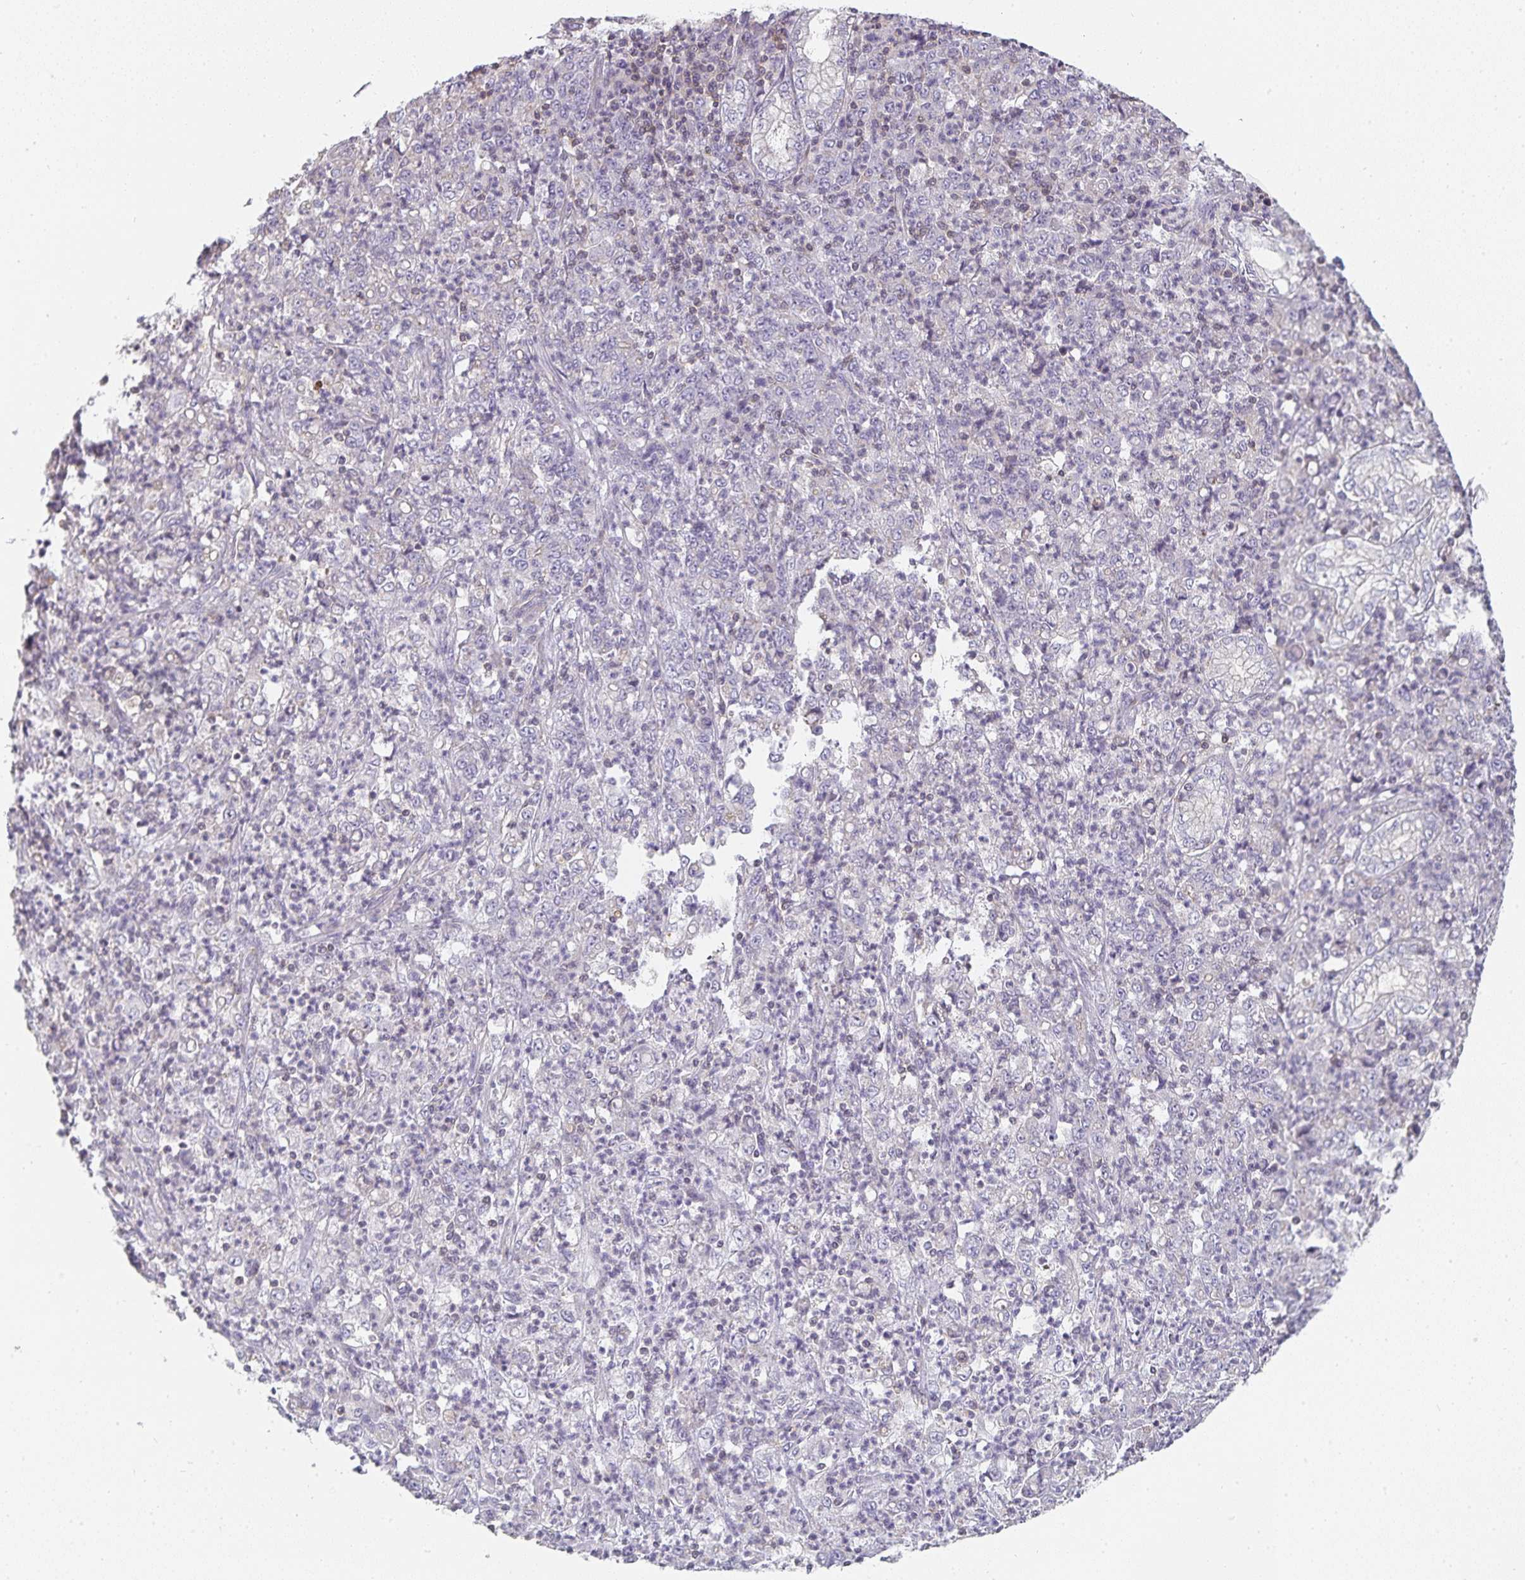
{"staining": {"intensity": "negative", "quantity": "none", "location": "none"}, "tissue": "stomach cancer", "cell_type": "Tumor cells", "image_type": "cancer", "snomed": [{"axis": "morphology", "description": "Adenocarcinoma, NOS"}, {"axis": "topography", "description": "Stomach, lower"}], "caption": "A high-resolution micrograph shows IHC staining of adenocarcinoma (stomach), which exhibits no significant staining in tumor cells.", "gene": "GATA3", "patient": {"sex": "female", "age": 71}}